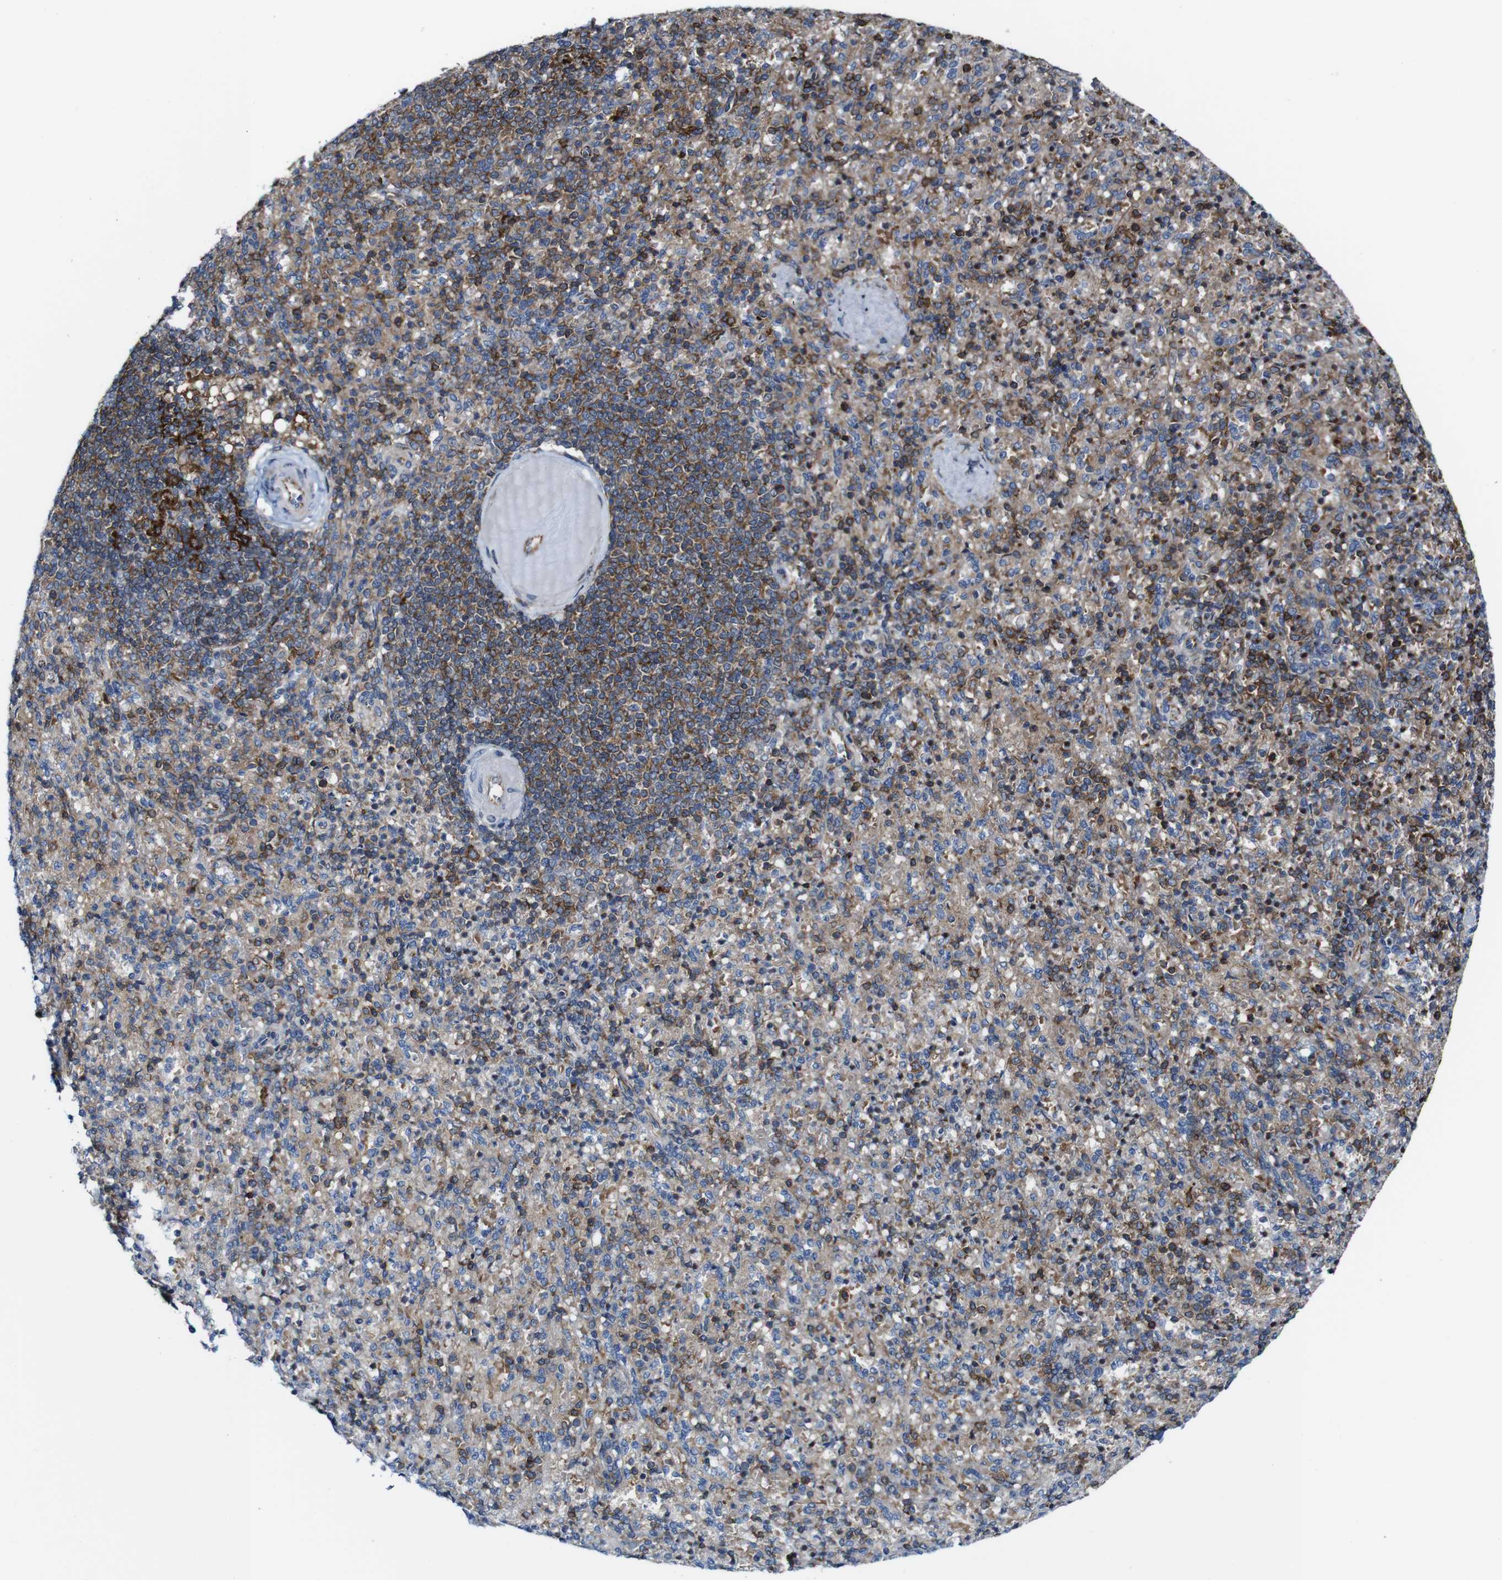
{"staining": {"intensity": "strong", "quantity": "<25%", "location": "cytoplasmic/membranous"}, "tissue": "spleen", "cell_type": "Cells in red pulp", "image_type": "normal", "snomed": [{"axis": "morphology", "description": "Normal tissue, NOS"}, {"axis": "topography", "description": "Spleen"}], "caption": "DAB immunohistochemical staining of normal spleen displays strong cytoplasmic/membranous protein positivity in approximately <25% of cells in red pulp.", "gene": "JAK2", "patient": {"sex": "female", "age": 74}}